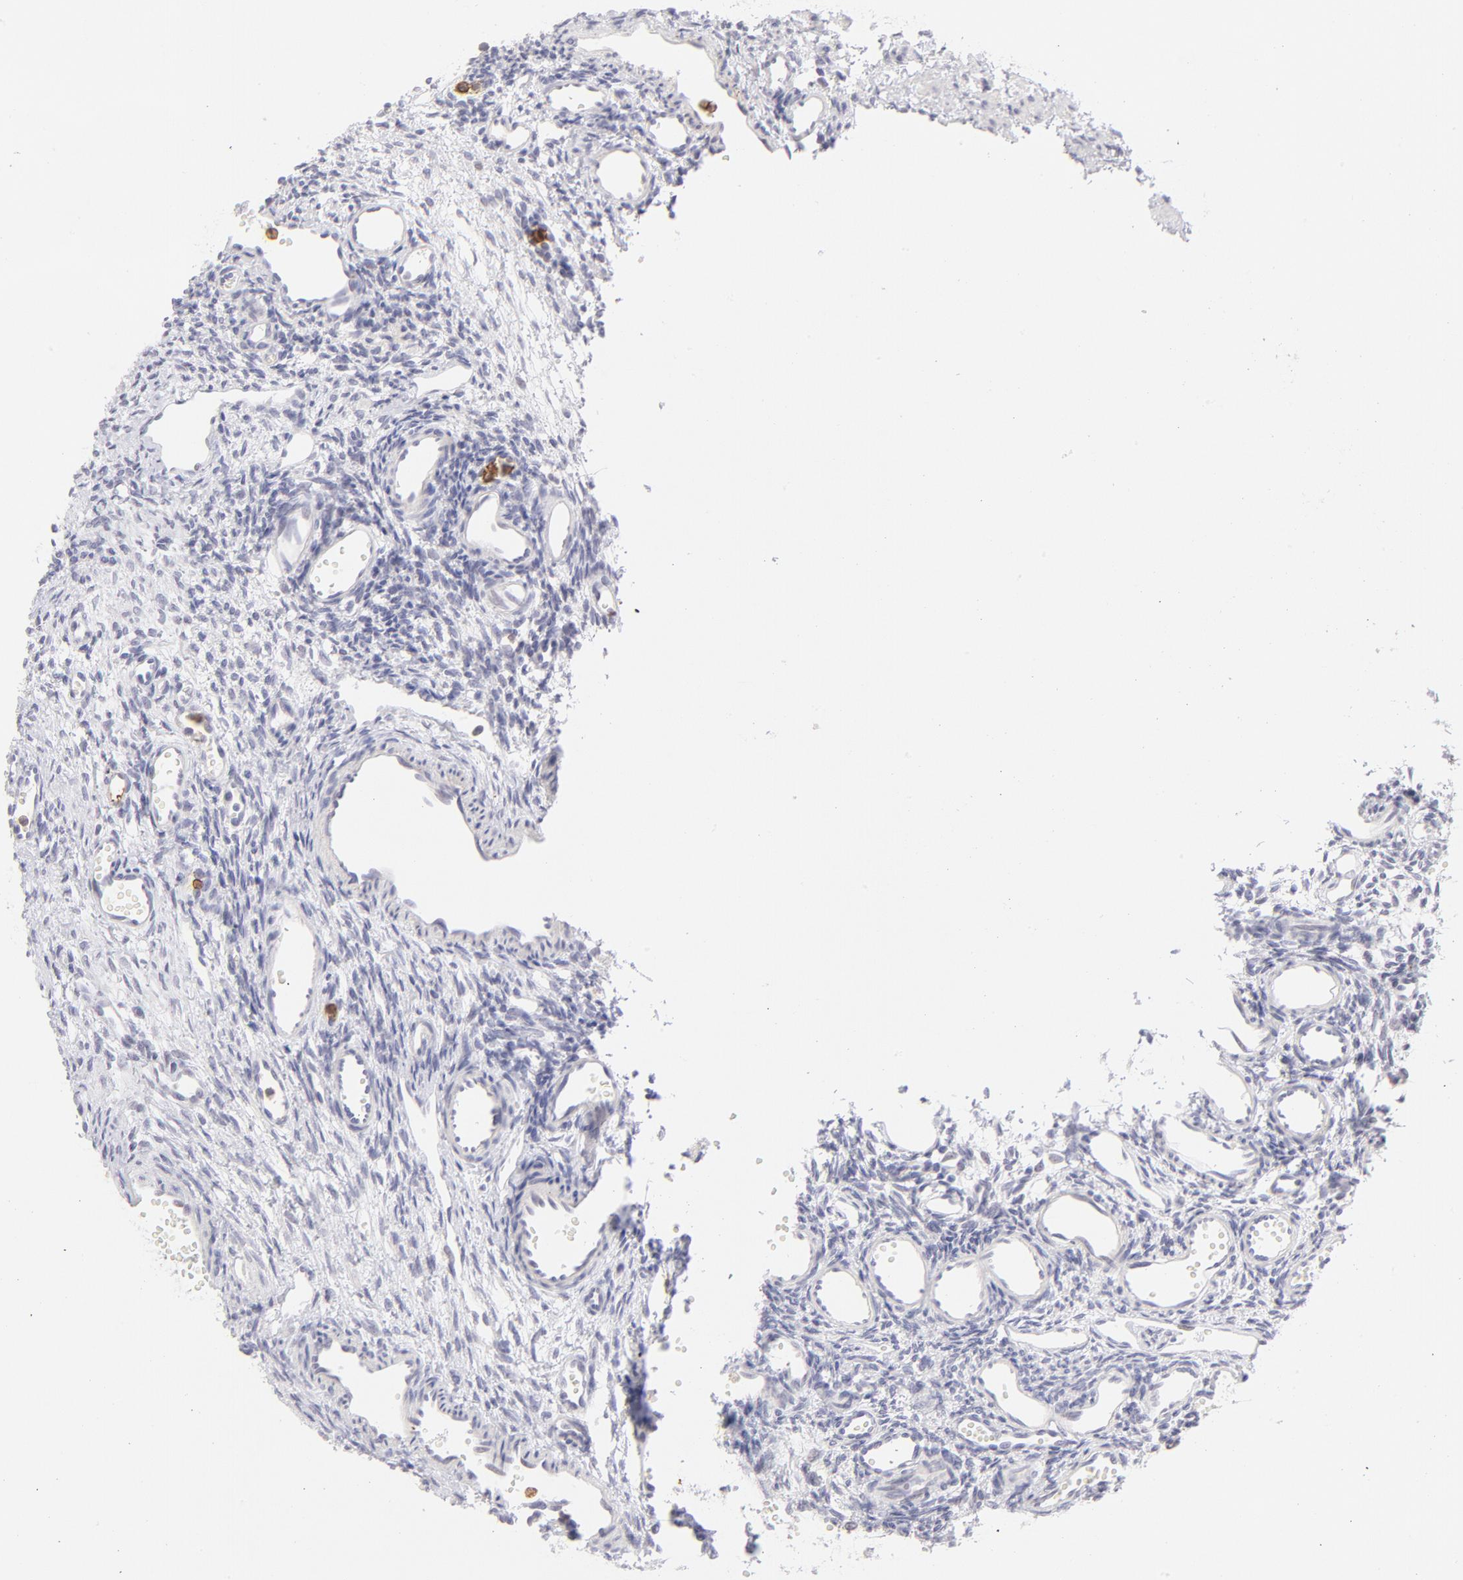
{"staining": {"intensity": "negative", "quantity": "none", "location": "none"}, "tissue": "ovary", "cell_type": "Ovarian stroma cells", "image_type": "normal", "snomed": [{"axis": "morphology", "description": "Normal tissue, NOS"}, {"axis": "topography", "description": "Ovary"}], "caption": "Image shows no significant protein expression in ovarian stroma cells of benign ovary.", "gene": "LTB4R", "patient": {"sex": "female", "age": 33}}